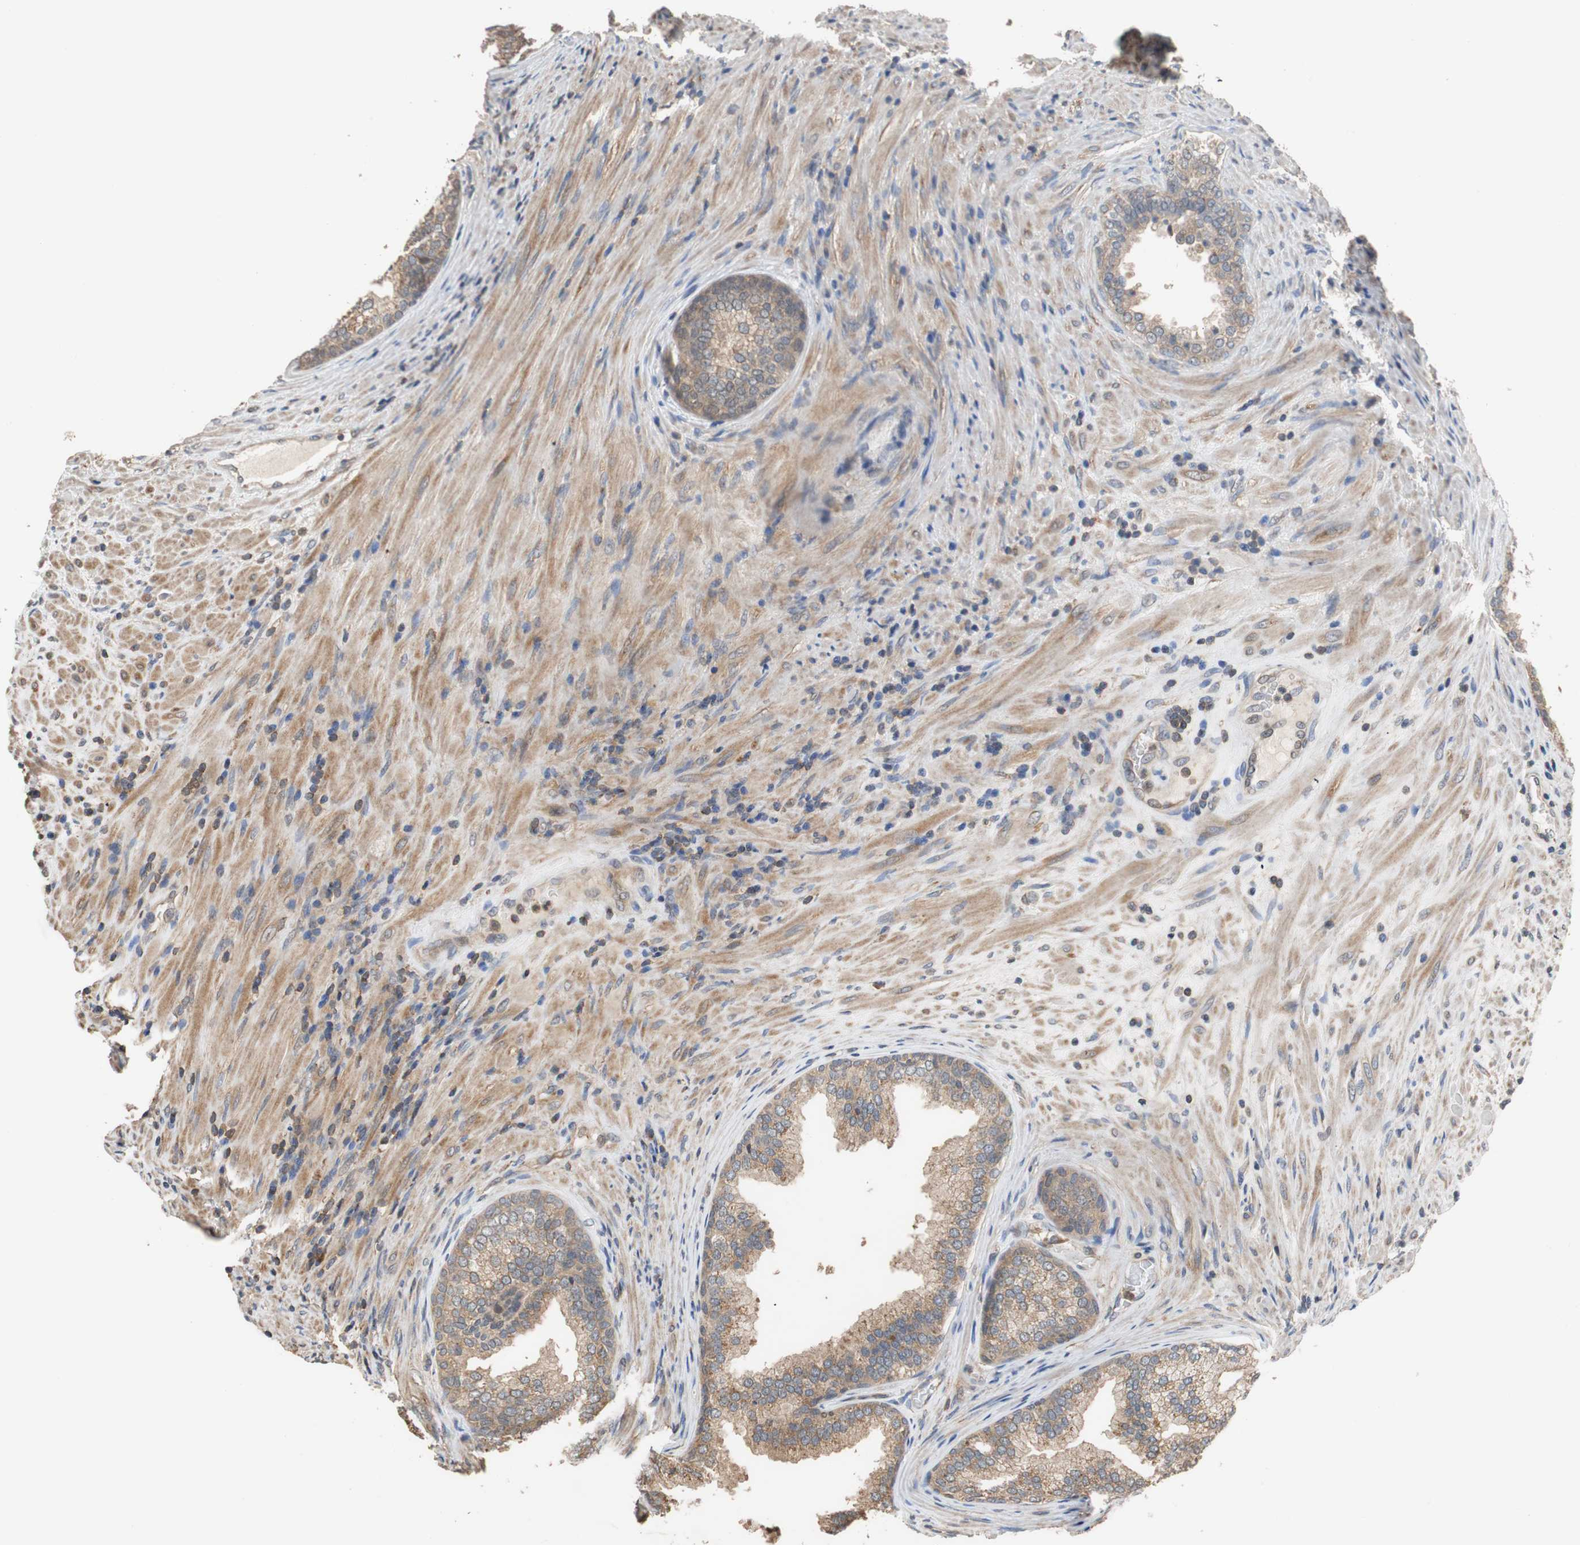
{"staining": {"intensity": "moderate", "quantity": ">75%", "location": "cytoplasmic/membranous"}, "tissue": "prostate", "cell_type": "Glandular cells", "image_type": "normal", "snomed": [{"axis": "morphology", "description": "Normal tissue, NOS"}, {"axis": "topography", "description": "Prostate"}], "caption": "Immunohistochemistry (IHC) staining of normal prostate, which shows medium levels of moderate cytoplasmic/membranous expression in approximately >75% of glandular cells indicating moderate cytoplasmic/membranous protein expression. The staining was performed using DAB (brown) for protein detection and nuclei were counterstained in hematoxylin (blue).", "gene": "MAP4K2", "patient": {"sex": "male", "age": 76}}